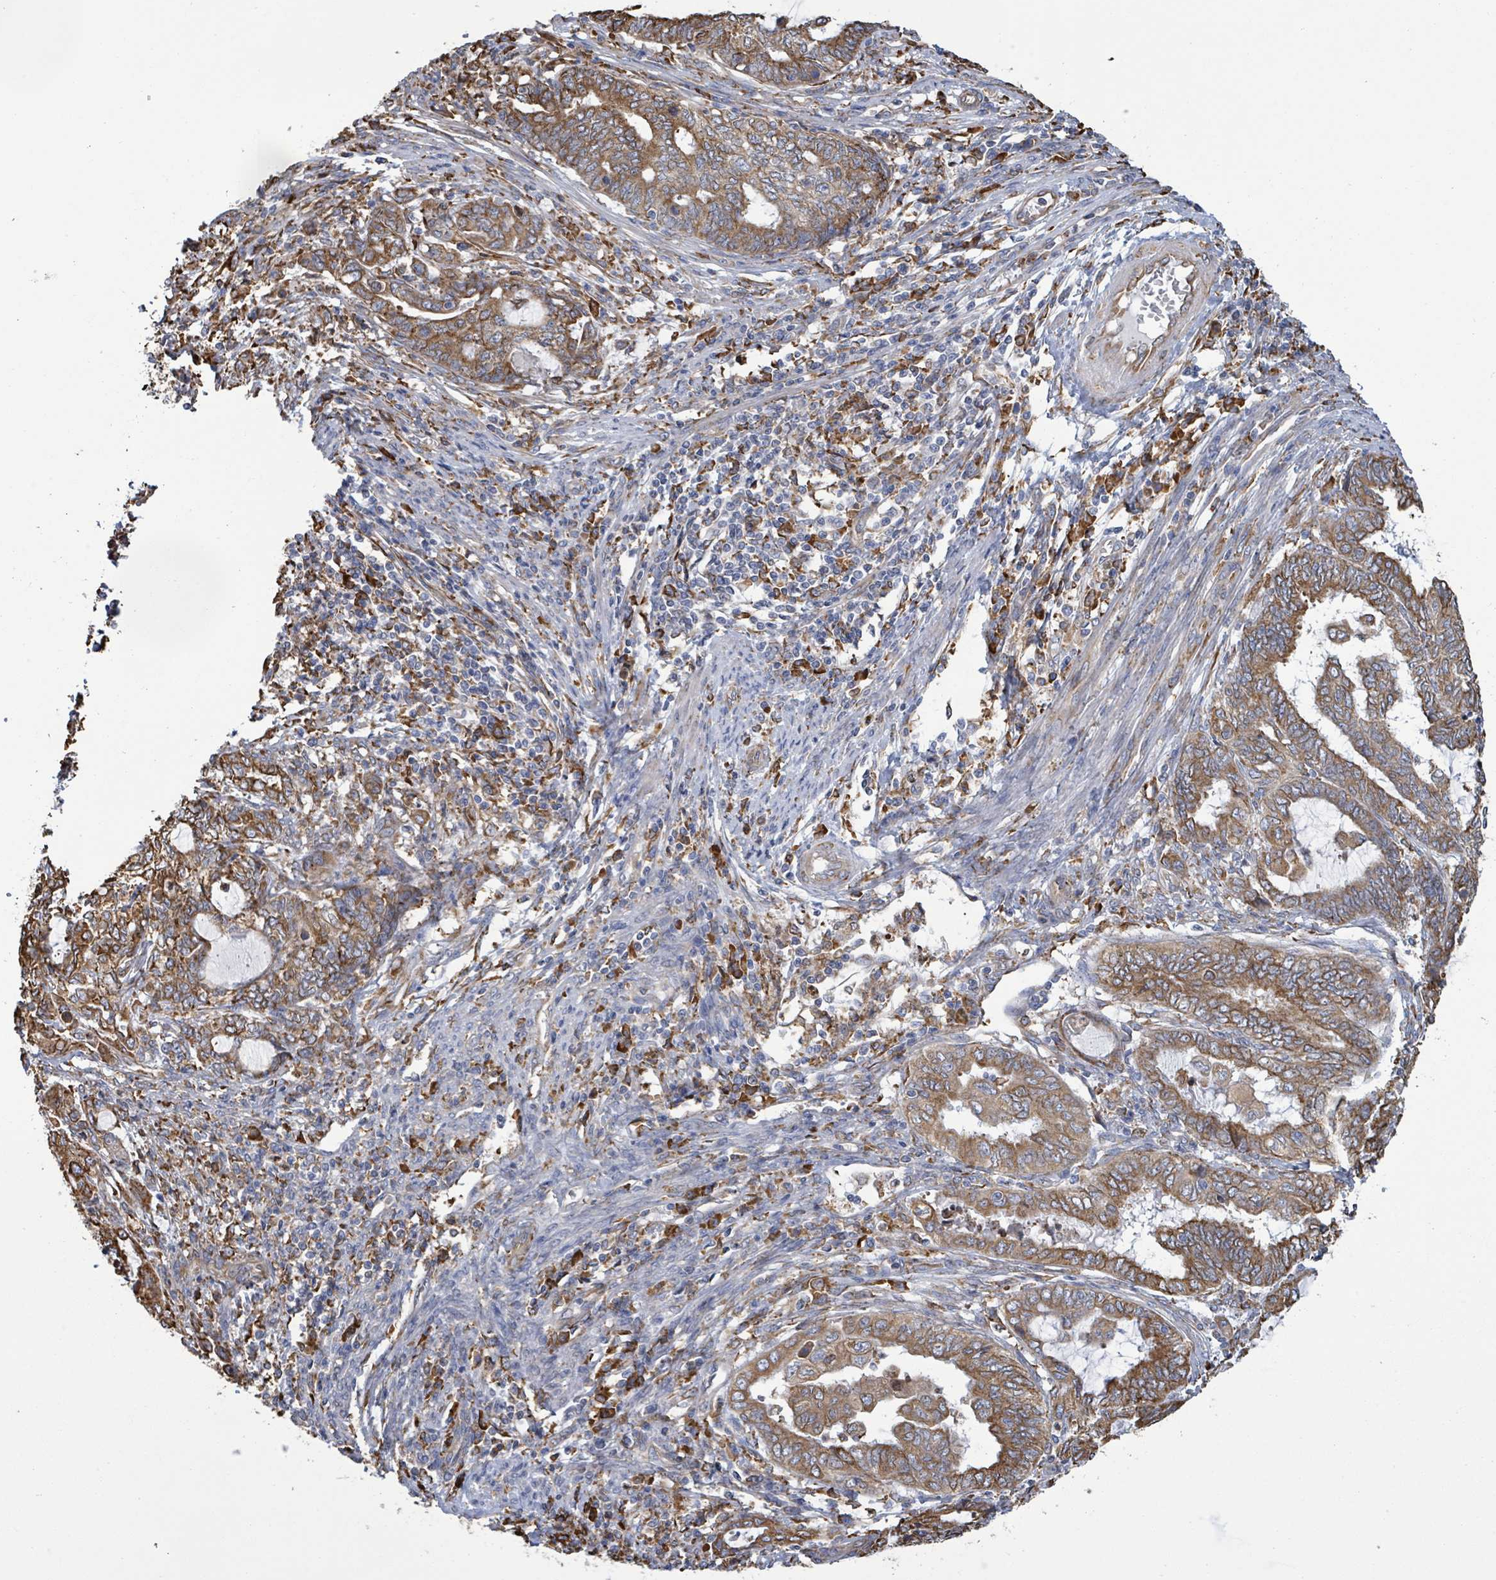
{"staining": {"intensity": "moderate", "quantity": ">75%", "location": "cytoplasmic/membranous"}, "tissue": "endometrial cancer", "cell_type": "Tumor cells", "image_type": "cancer", "snomed": [{"axis": "morphology", "description": "Adenocarcinoma, NOS"}, {"axis": "topography", "description": "Uterus"}, {"axis": "topography", "description": "Endometrium"}], "caption": "Immunohistochemical staining of endometrial adenocarcinoma shows medium levels of moderate cytoplasmic/membranous protein staining in approximately >75% of tumor cells.", "gene": "RFPL4A", "patient": {"sex": "female", "age": 70}}